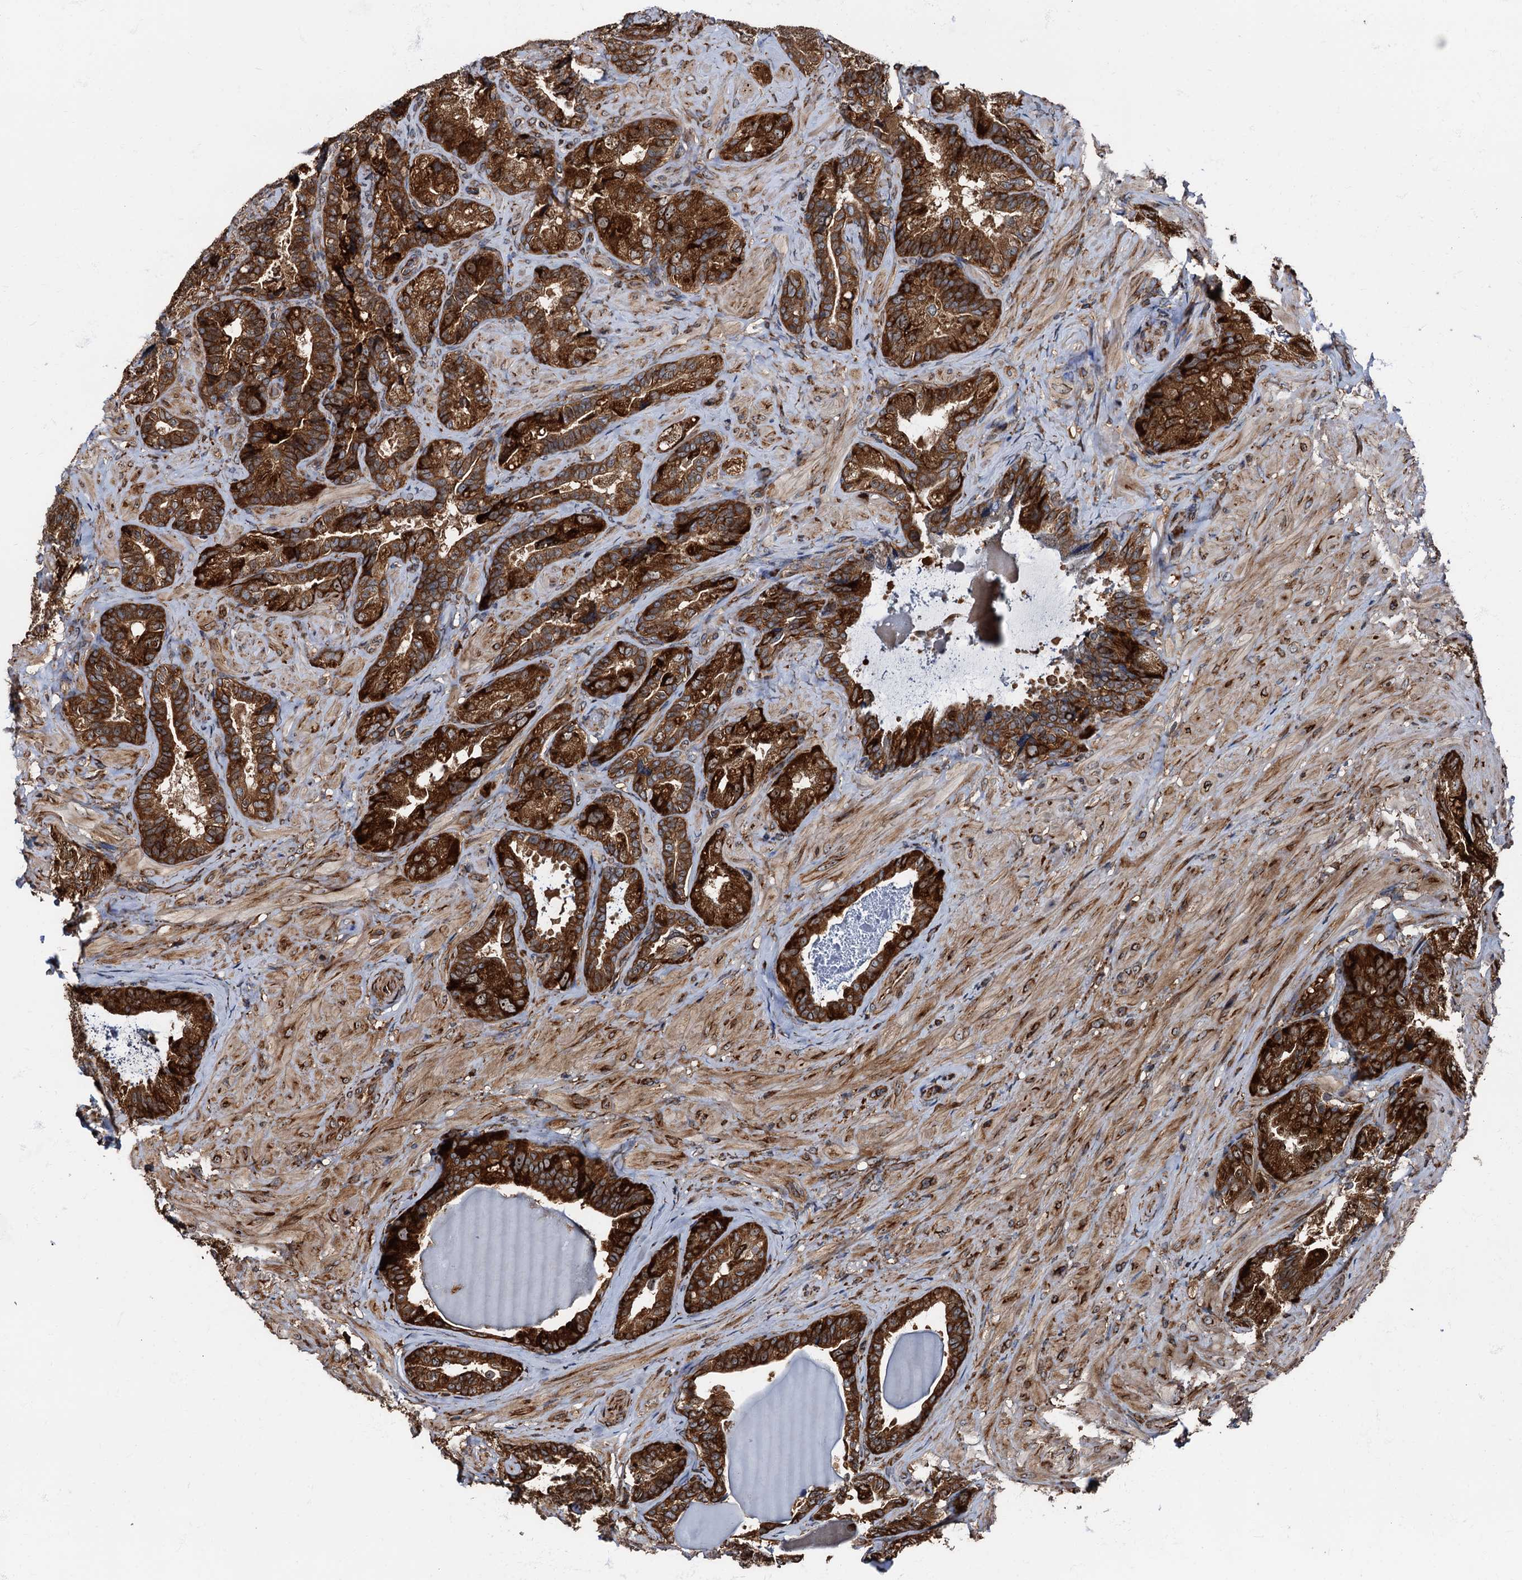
{"staining": {"intensity": "strong", "quantity": ">75%", "location": "cytoplasmic/membranous"}, "tissue": "seminal vesicle", "cell_type": "Glandular cells", "image_type": "normal", "snomed": [{"axis": "morphology", "description": "Normal tissue, NOS"}, {"axis": "topography", "description": "Prostate and seminal vesicle, NOS"}, {"axis": "topography", "description": "Prostate"}, {"axis": "topography", "description": "Seminal veicle"}], "caption": "Seminal vesicle stained with a brown dye shows strong cytoplasmic/membranous positive positivity in approximately >75% of glandular cells.", "gene": "ATP2C1", "patient": {"sex": "male", "age": 67}}